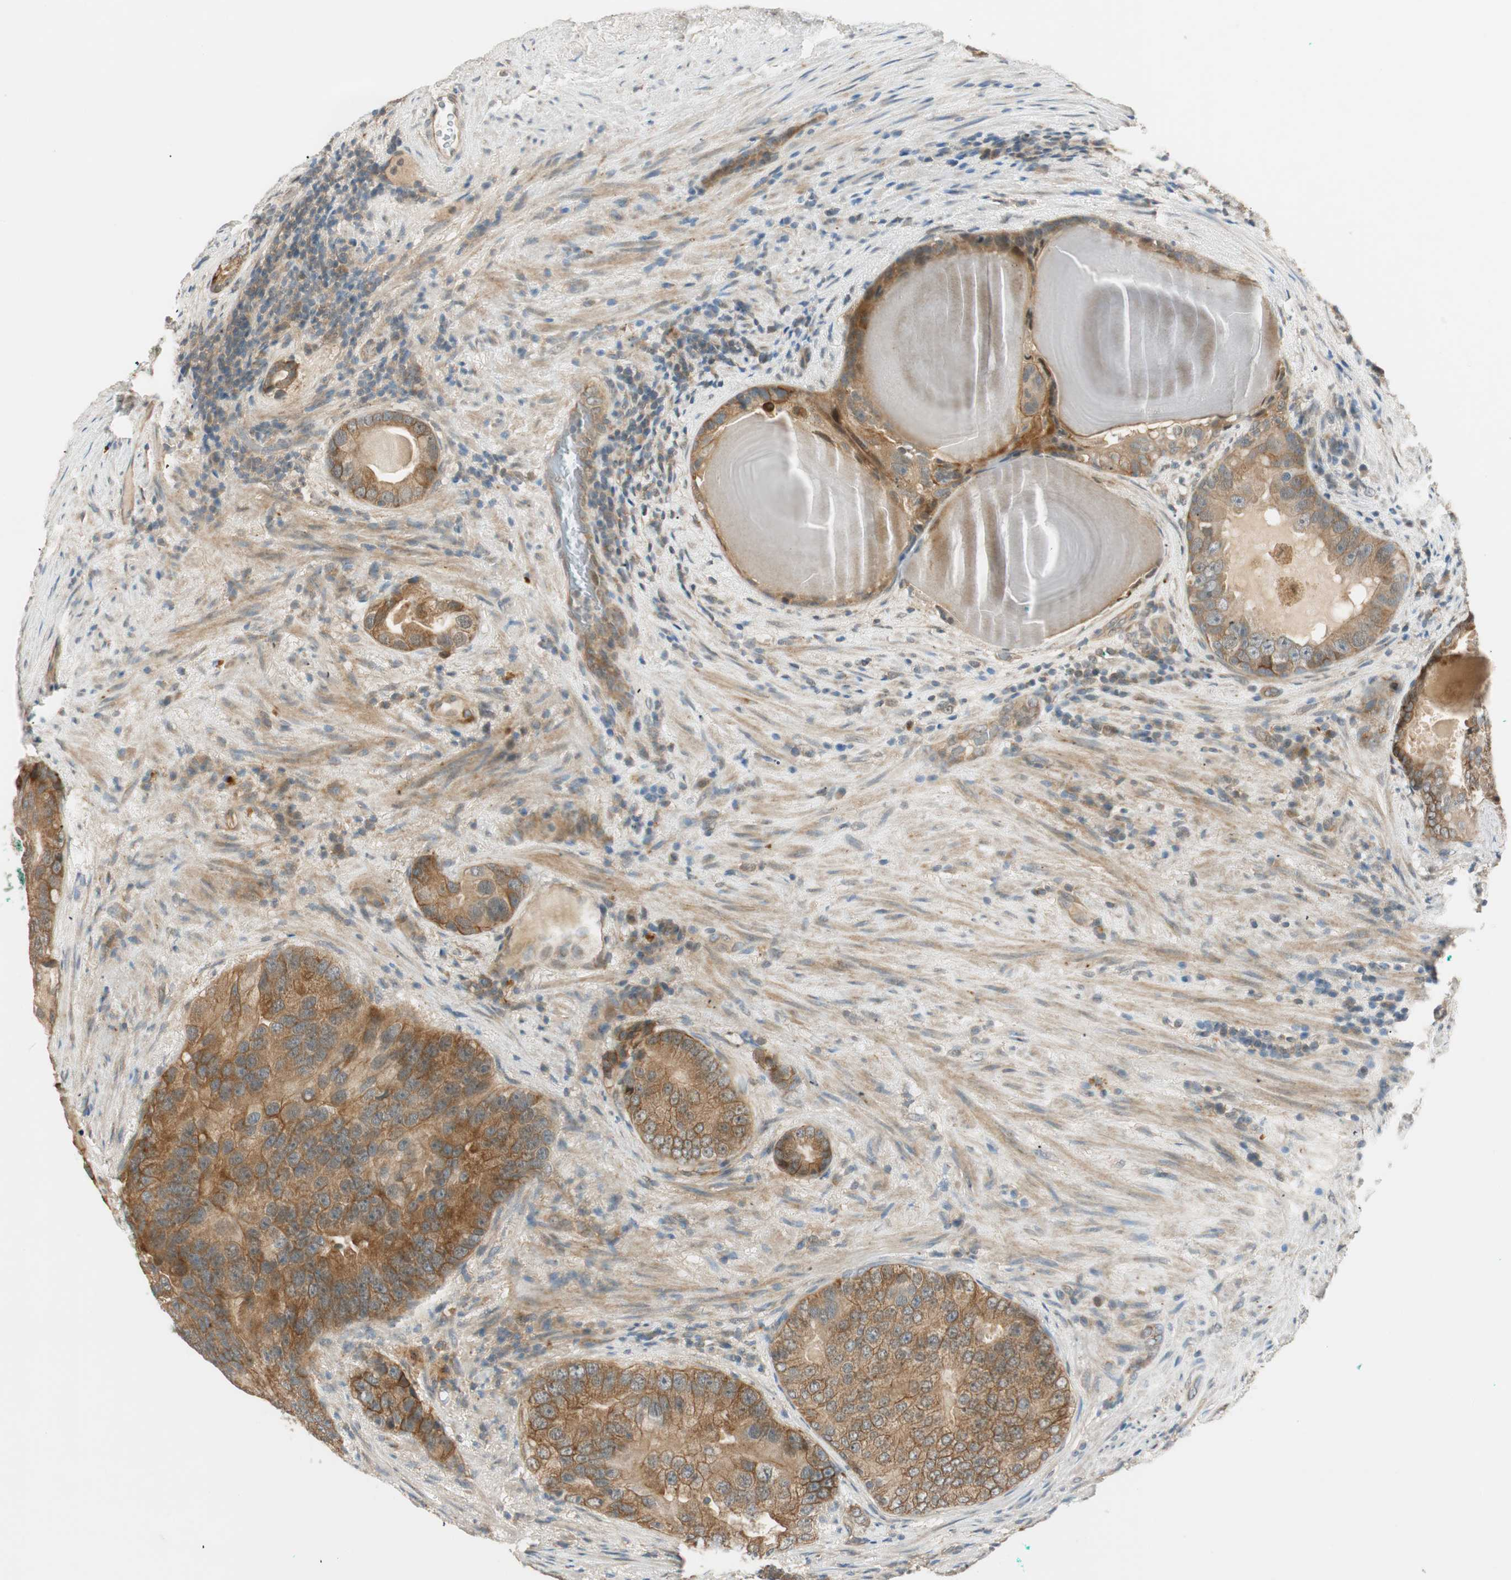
{"staining": {"intensity": "strong", "quantity": ">75%", "location": "cytoplasmic/membranous"}, "tissue": "prostate cancer", "cell_type": "Tumor cells", "image_type": "cancer", "snomed": [{"axis": "morphology", "description": "Adenocarcinoma, High grade"}, {"axis": "topography", "description": "Prostate"}], "caption": "Immunohistochemistry (DAB) staining of human prostate cancer reveals strong cytoplasmic/membranous protein positivity in approximately >75% of tumor cells.", "gene": "PSMD8", "patient": {"sex": "male", "age": 66}}